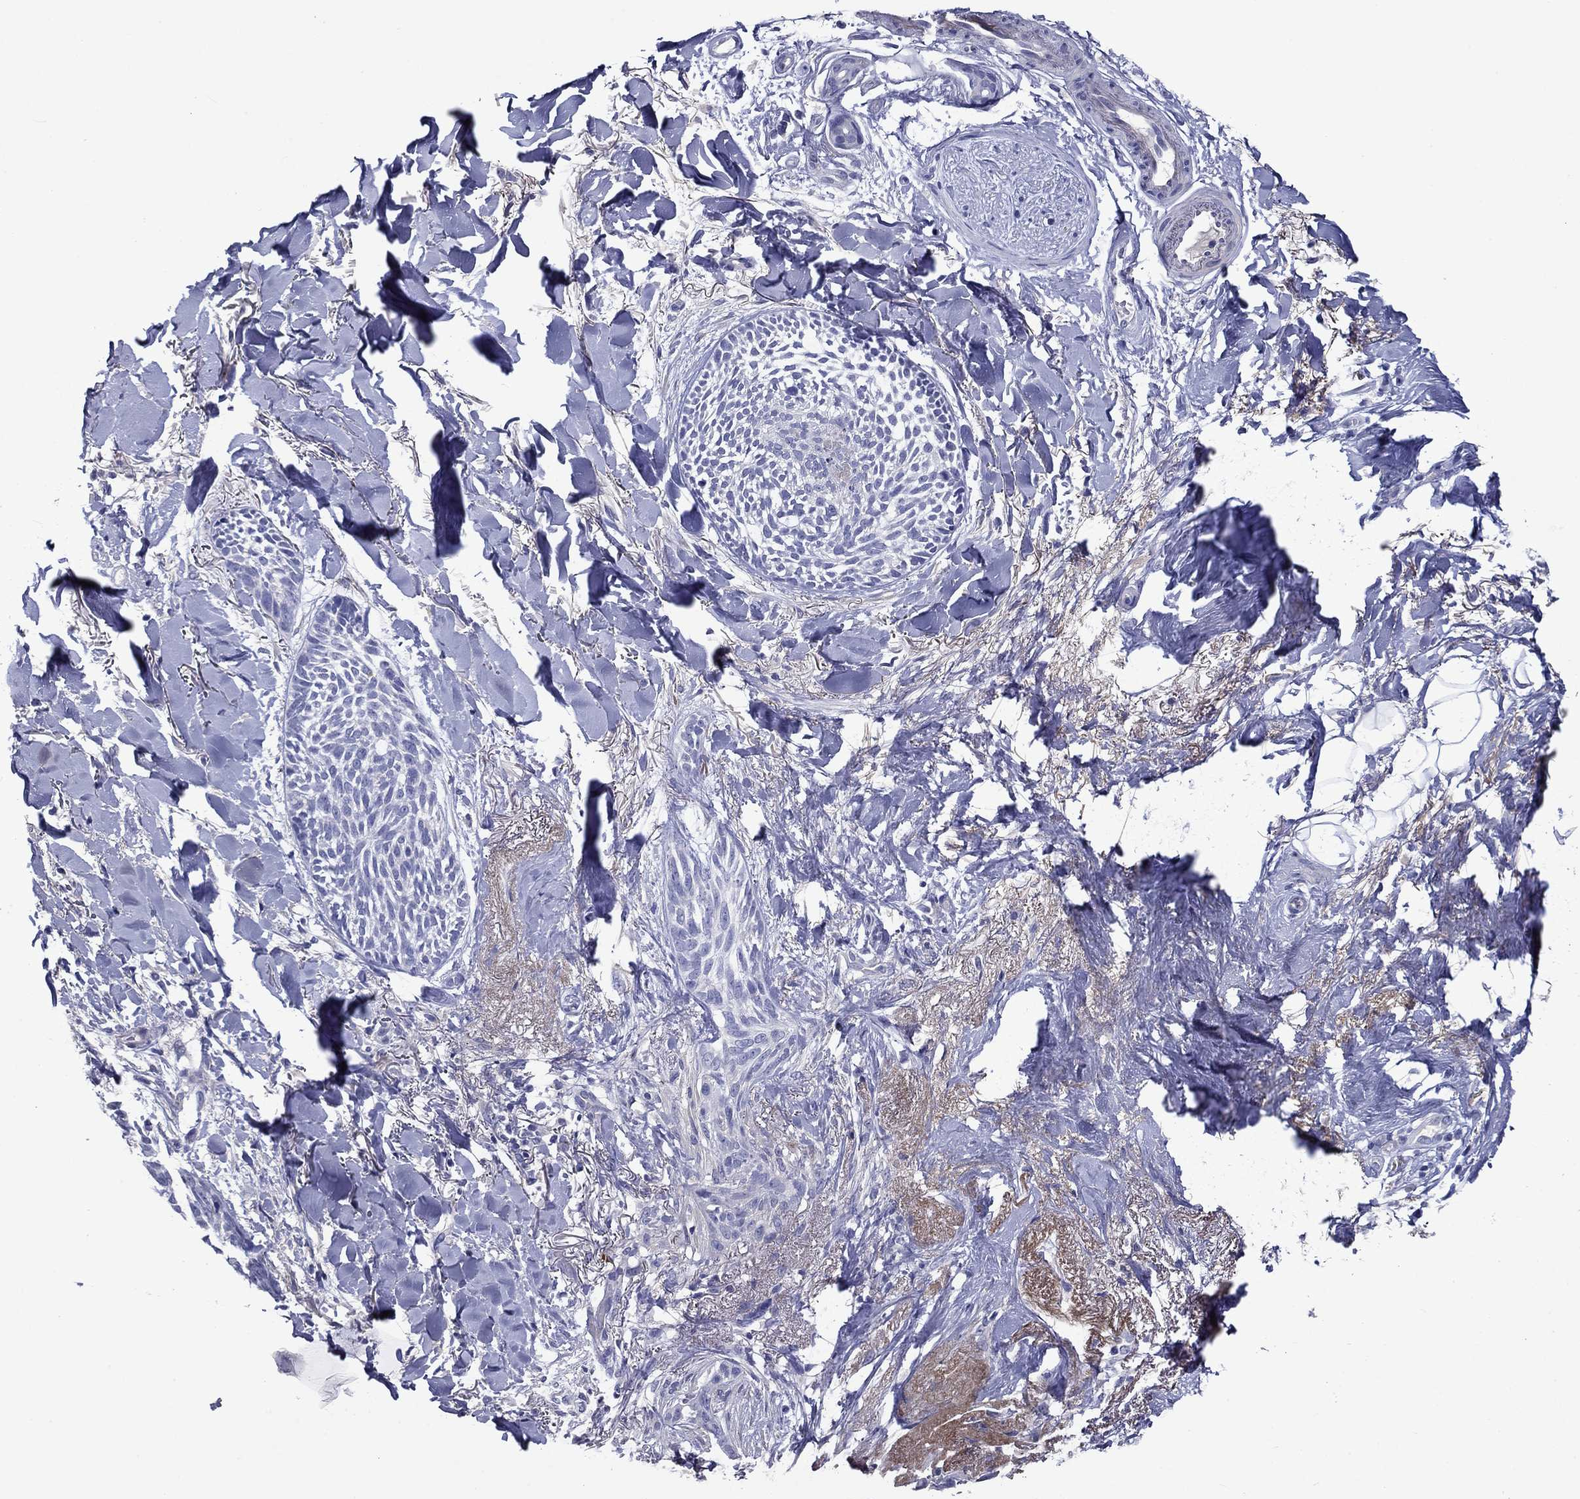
{"staining": {"intensity": "negative", "quantity": "none", "location": "none"}, "tissue": "skin cancer", "cell_type": "Tumor cells", "image_type": "cancer", "snomed": [{"axis": "morphology", "description": "Normal tissue, NOS"}, {"axis": "morphology", "description": "Basal cell carcinoma"}, {"axis": "topography", "description": "Skin"}], "caption": "The immunohistochemistry (IHC) photomicrograph has no significant positivity in tumor cells of skin cancer tissue.", "gene": "CNDP1", "patient": {"sex": "male", "age": 84}}